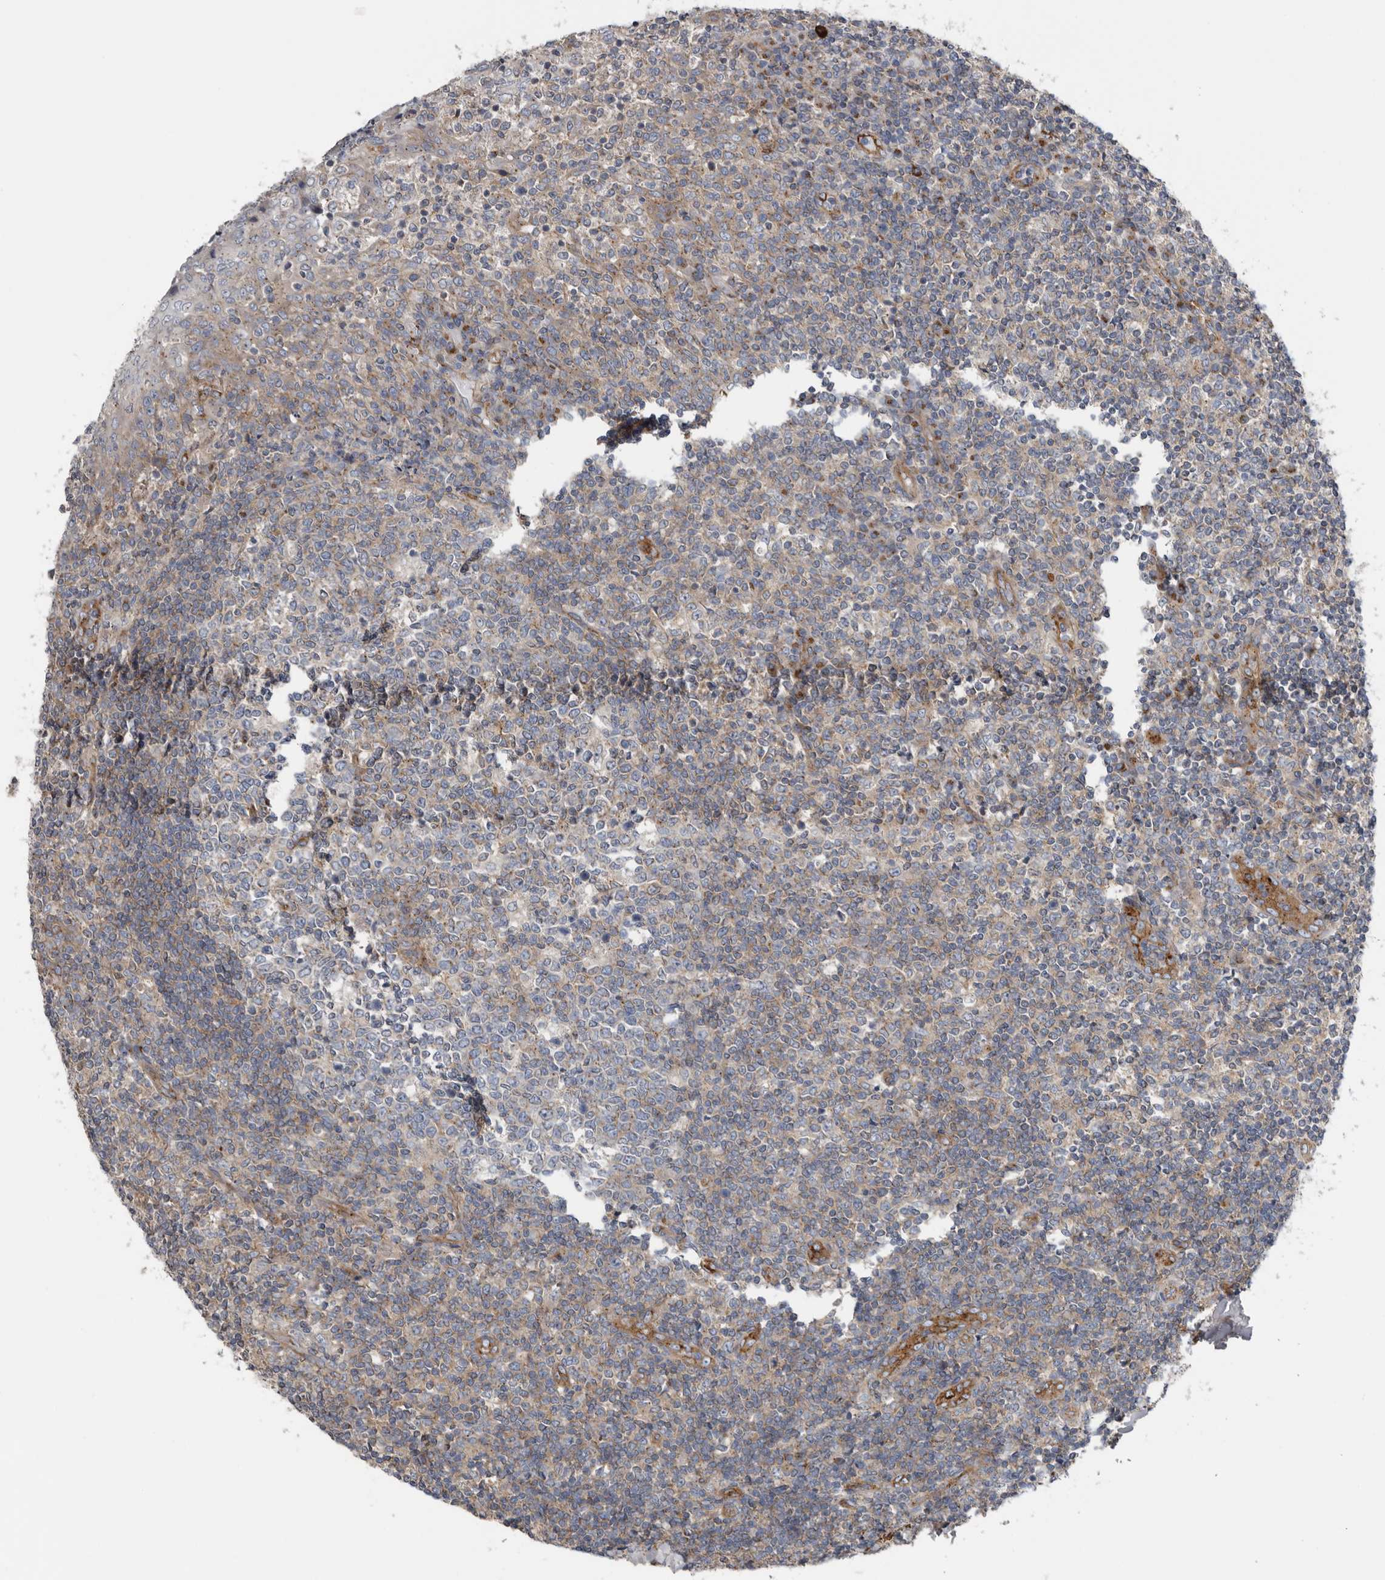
{"staining": {"intensity": "weak", "quantity": "25%-75%", "location": "cytoplasmic/membranous"}, "tissue": "tonsil", "cell_type": "Germinal center cells", "image_type": "normal", "snomed": [{"axis": "morphology", "description": "Normal tissue, NOS"}, {"axis": "topography", "description": "Tonsil"}], "caption": "DAB (3,3'-diaminobenzidine) immunohistochemical staining of normal tonsil displays weak cytoplasmic/membranous protein expression in about 25%-75% of germinal center cells. (brown staining indicates protein expression, while blue staining denotes nuclei).", "gene": "LUZP1", "patient": {"sex": "female", "age": 19}}